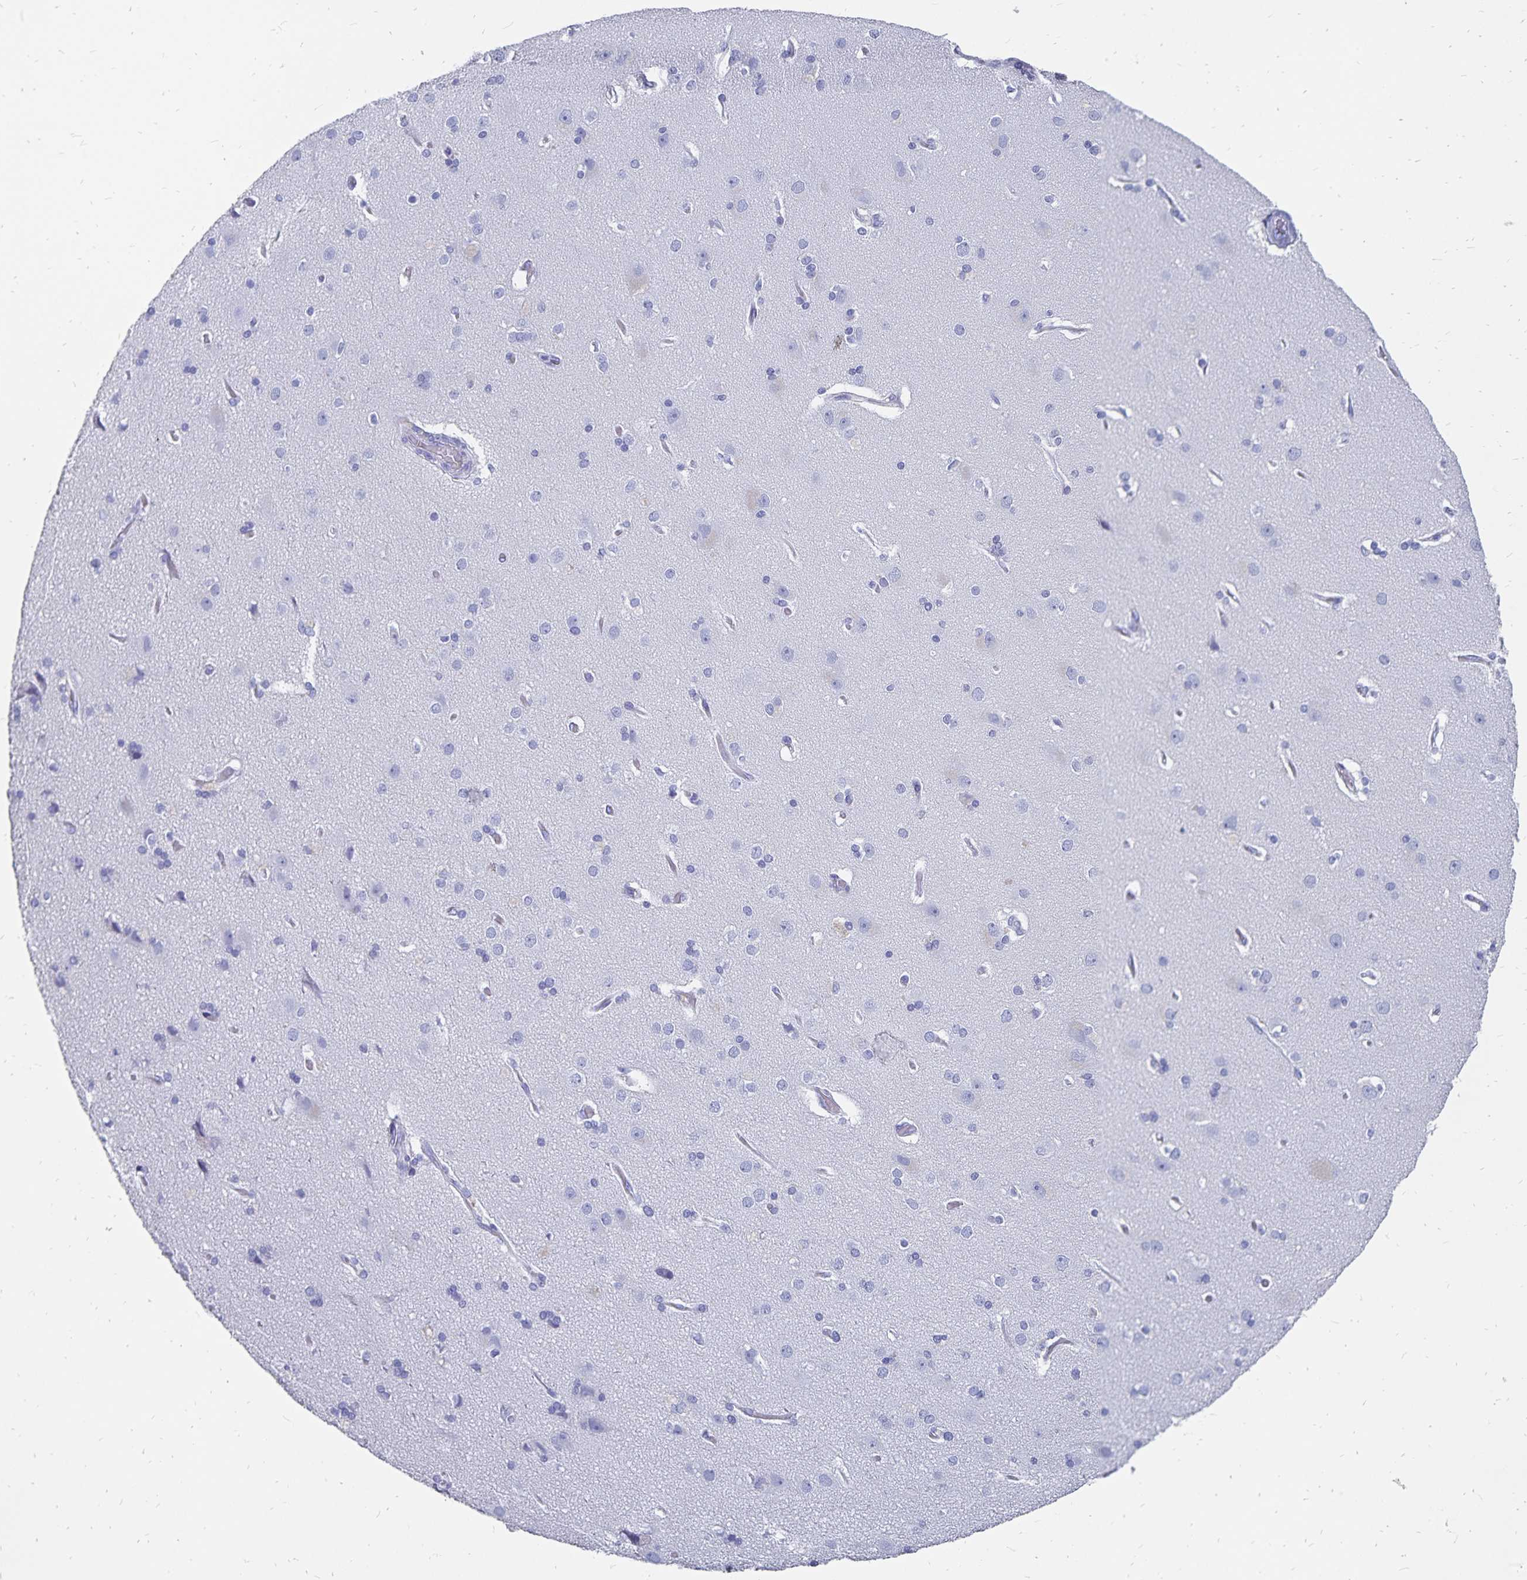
{"staining": {"intensity": "negative", "quantity": "none", "location": "none"}, "tissue": "cerebral cortex", "cell_type": "Endothelial cells", "image_type": "normal", "snomed": [{"axis": "morphology", "description": "Normal tissue, NOS"}, {"axis": "morphology", "description": "Glioma, malignant, High grade"}, {"axis": "topography", "description": "Cerebral cortex"}], "caption": "This is an immunohistochemistry (IHC) histopathology image of unremarkable cerebral cortex. There is no expression in endothelial cells.", "gene": "ADH1A", "patient": {"sex": "male", "age": 71}}